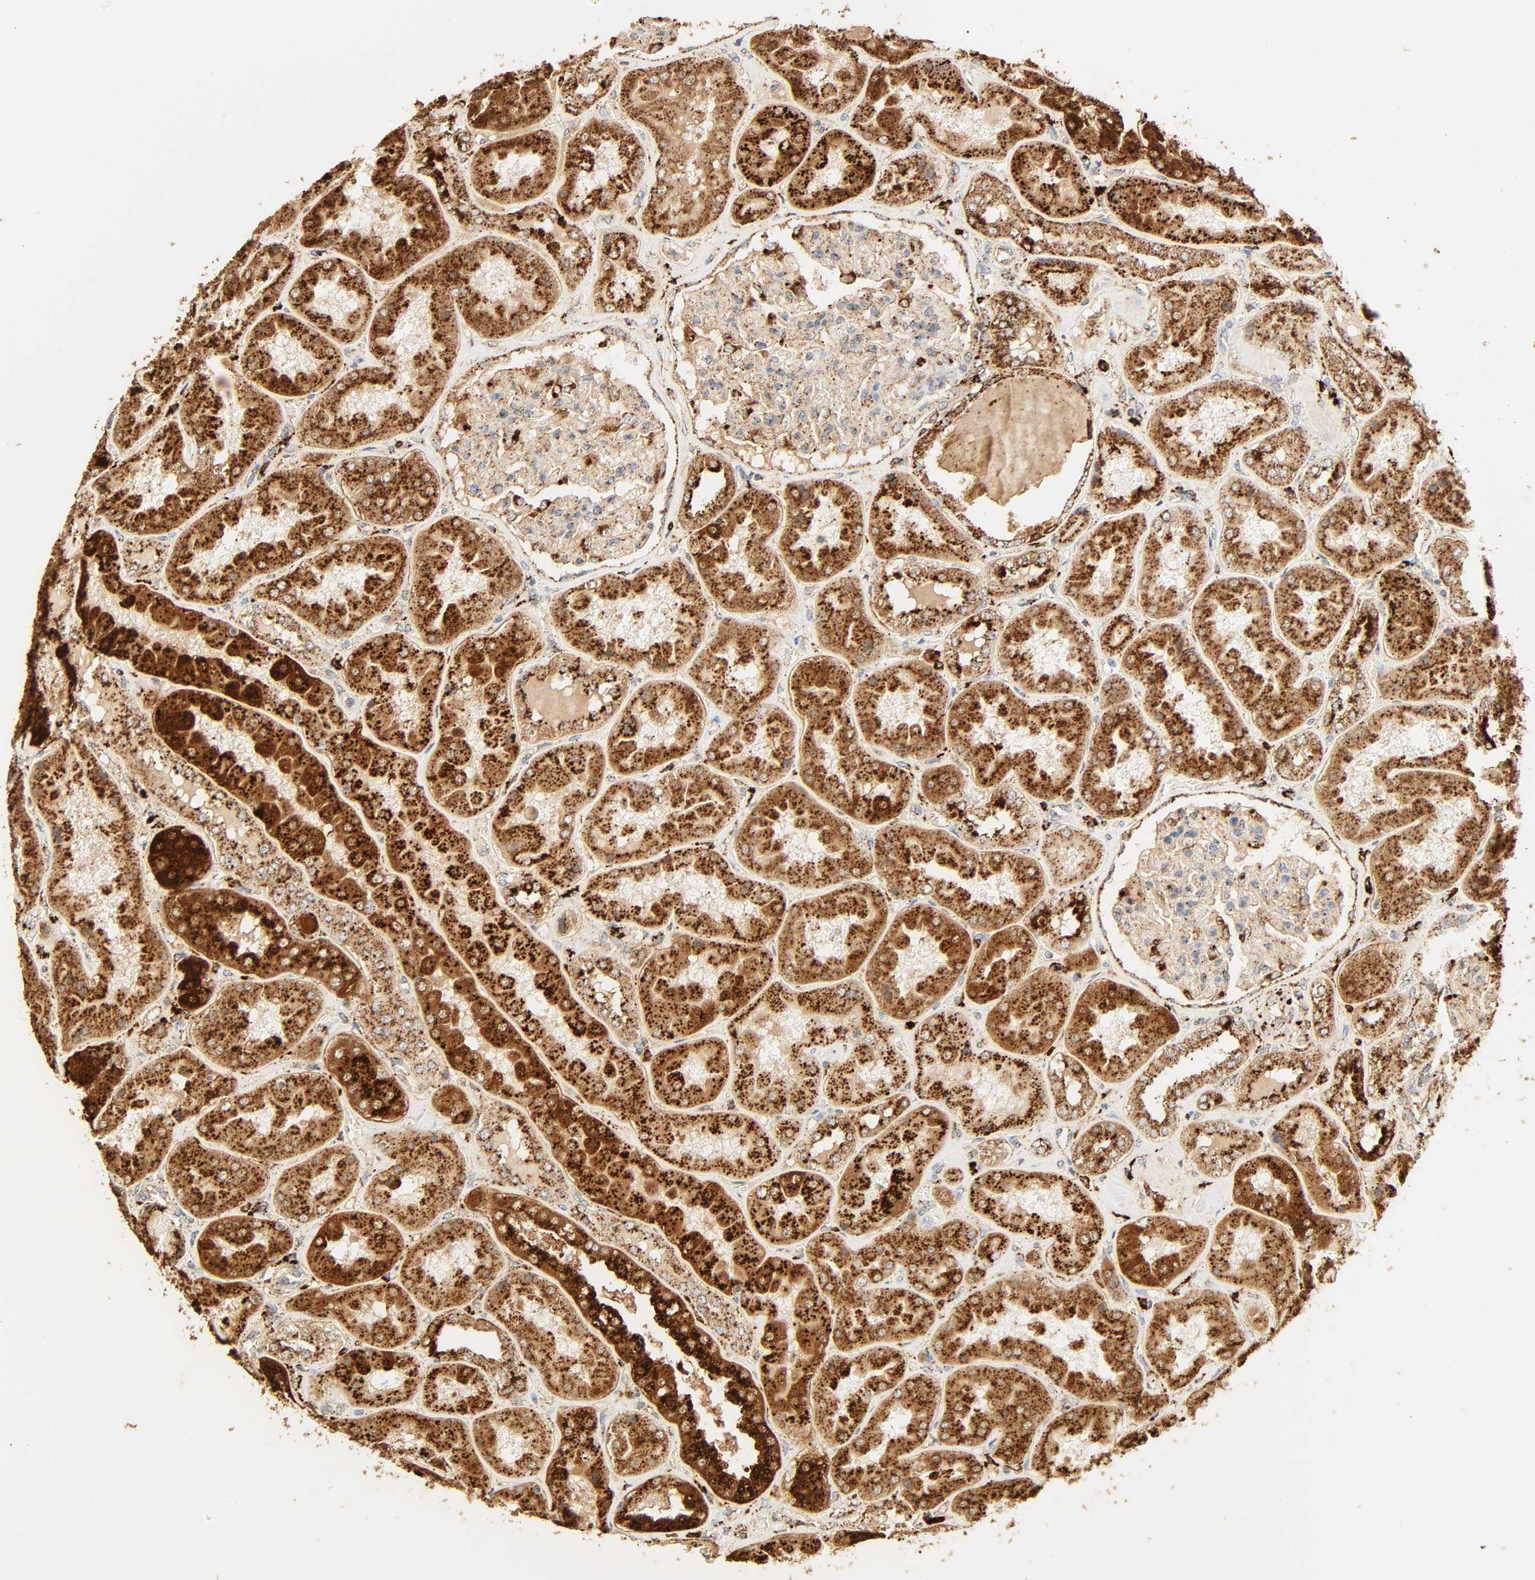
{"staining": {"intensity": "strong", "quantity": "25%-75%", "location": "cytoplasmic/membranous"}, "tissue": "kidney", "cell_type": "Cells in glomeruli", "image_type": "normal", "snomed": [{"axis": "morphology", "description": "Normal tissue, NOS"}, {"axis": "topography", "description": "Kidney"}], "caption": "This is an image of immunohistochemistry (IHC) staining of normal kidney, which shows strong staining in the cytoplasmic/membranous of cells in glomeruli.", "gene": "PSAP", "patient": {"sex": "female", "age": 56}}